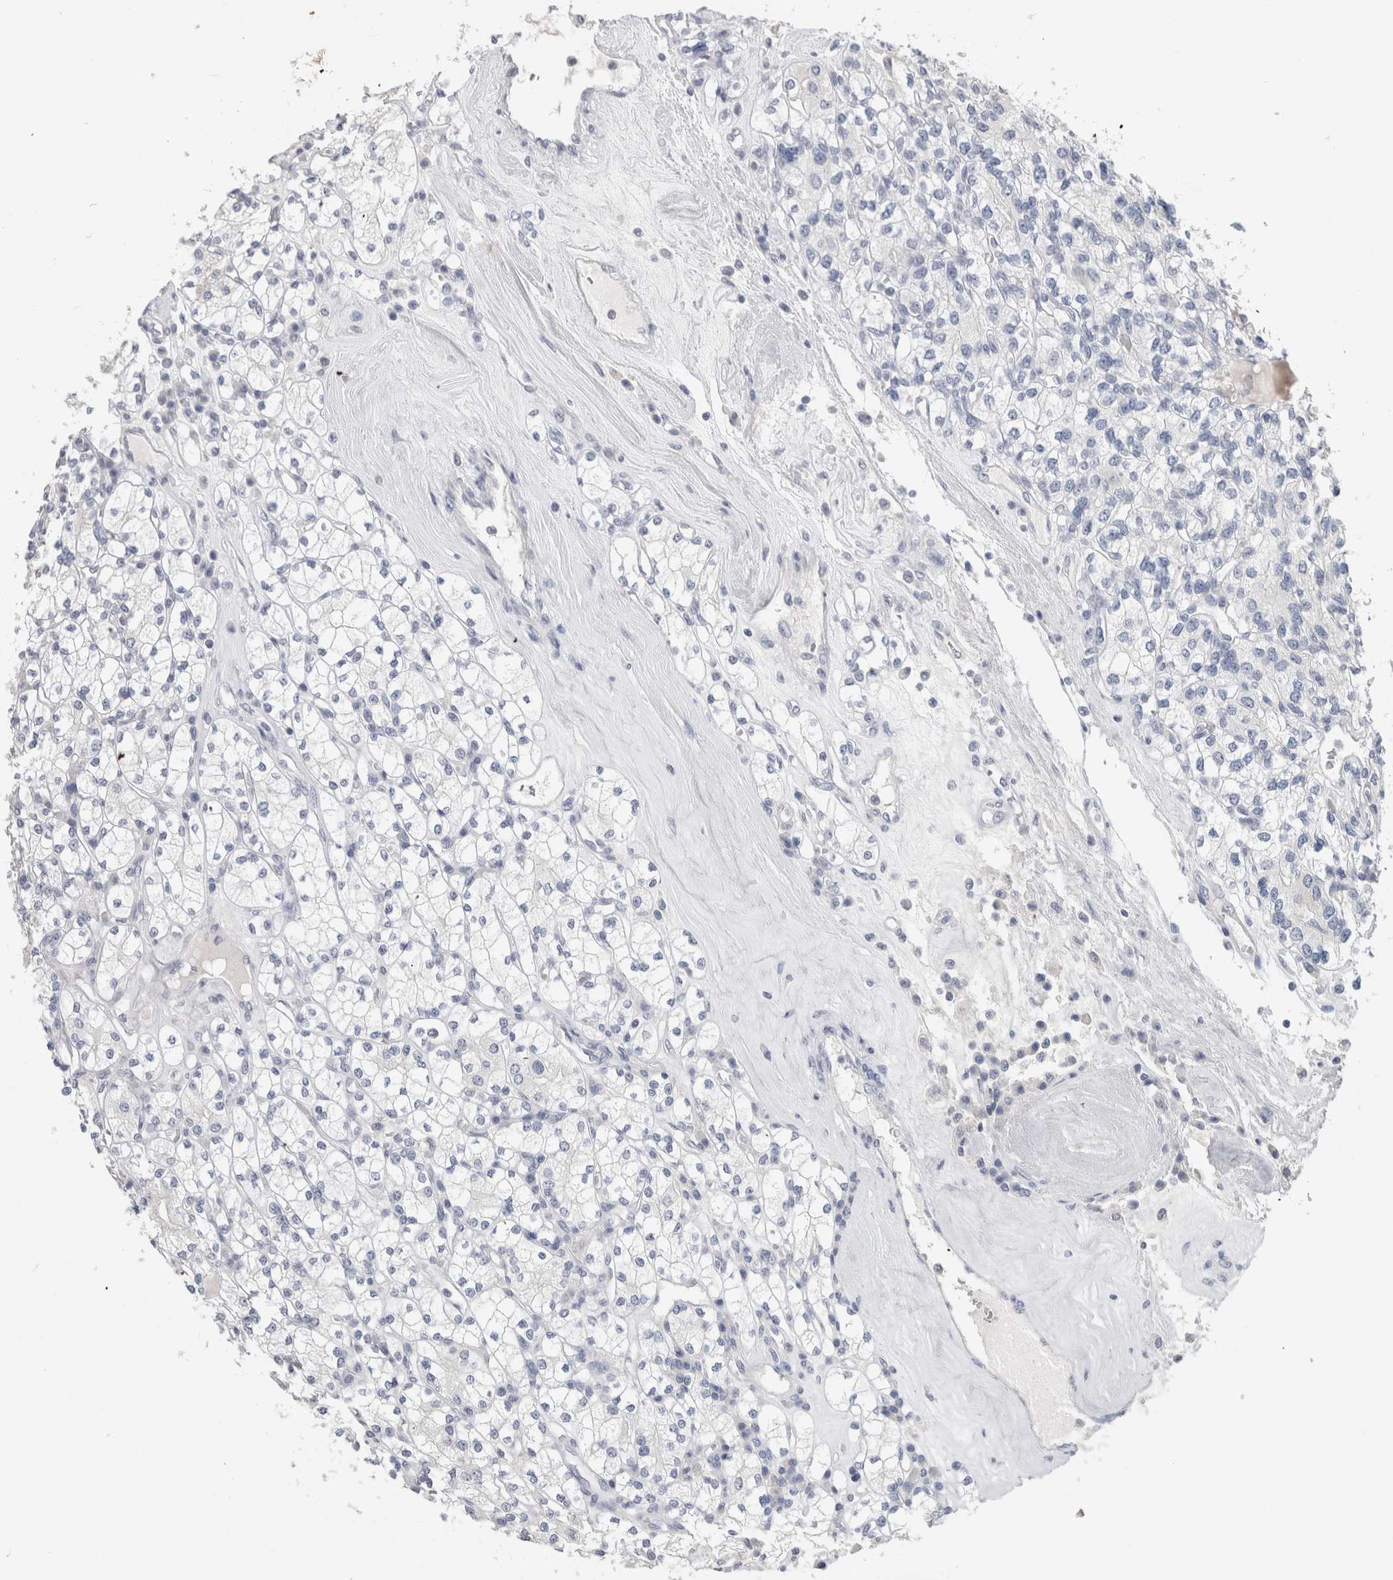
{"staining": {"intensity": "negative", "quantity": "none", "location": "none"}, "tissue": "renal cancer", "cell_type": "Tumor cells", "image_type": "cancer", "snomed": [{"axis": "morphology", "description": "Adenocarcinoma, NOS"}, {"axis": "topography", "description": "Kidney"}], "caption": "A histopathology image of adenocarcinoma (renal) stained for a protein displays no brown staining in tumor cells.", "gene": "BCAN", "patient": {"sex": "male", "age": 77}}